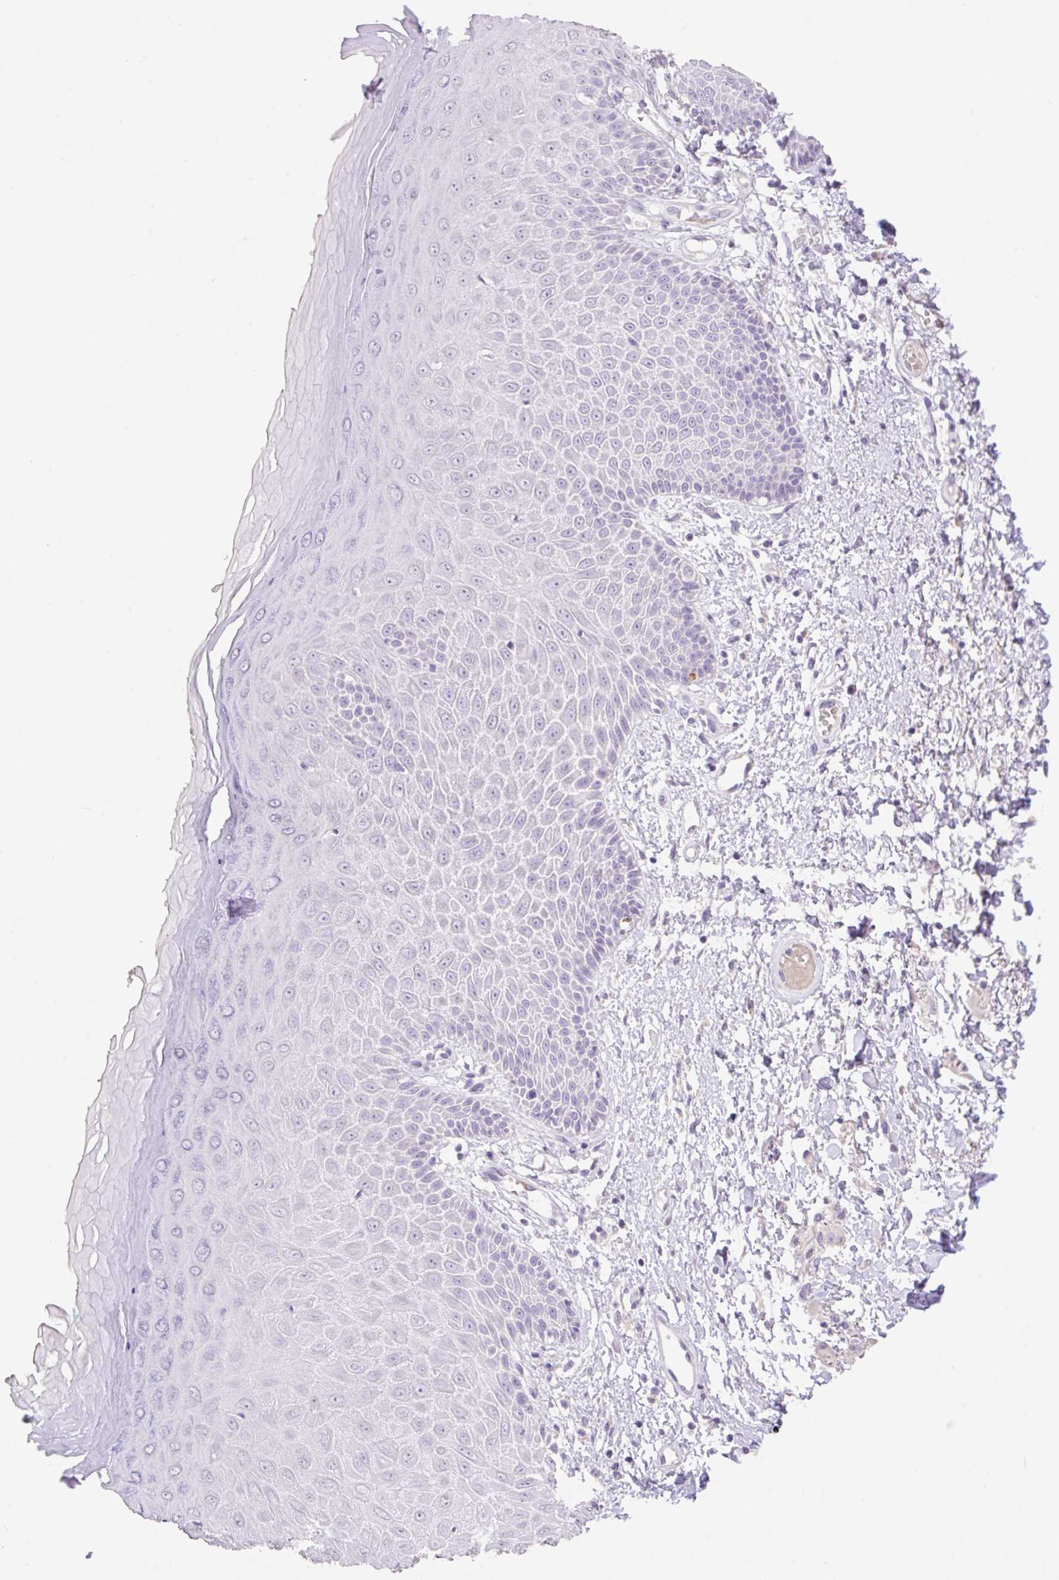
{"staining": {"intensity": "negative", "quantity": "none", "location": "none"}, "tissue": "skin", "cell_type": "Epidermal cells", "image_type": "normal", "snomed": [{"axis": "morphology", "description": "Normal tissue, NOS"}, {"axis": "topography", "description": "Anal"}, {"axis": "topography", "description": "Peripheral nerve tissue"}], "caption": "Immunohistochemical staining of normal human skin shows no significant positivity in epidermal cells.", "gene": "HCRTR2", "patient": {"sex": "male", "age": 78}}